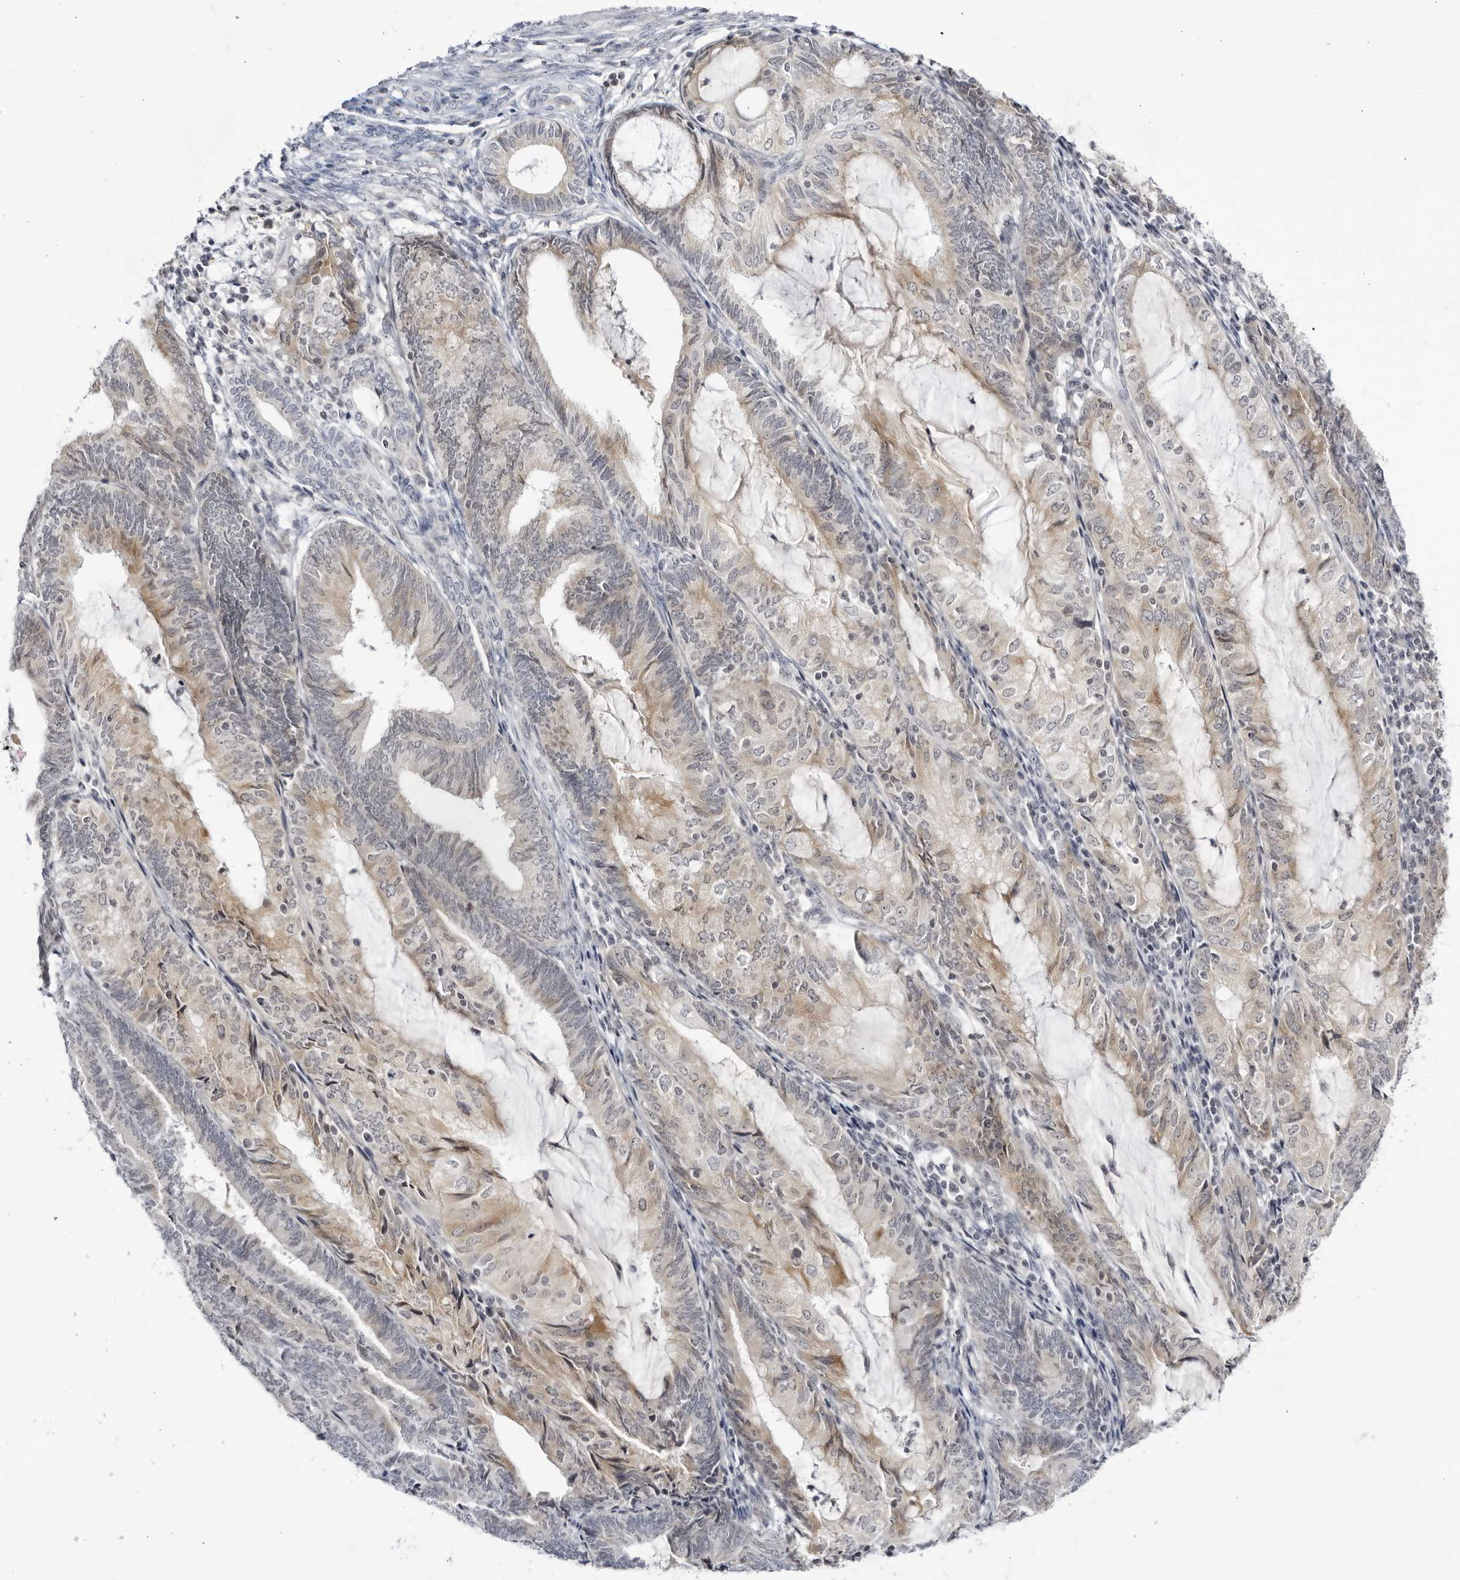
{"staining": {"intensity": "moderate", "quantity": "<25%", "location": "cytoplasmic/membranous"}, "tissue": "endometrial cancer", "cell_type": "Tumor cells", "image_type": "cancer", "snomed": [{"axis": "morphology", "description": "Adenocarcinoma, NOS"}, {"axis": "topography", "description": "Endometrium"}], "caption": "This photomicrograph exhibits immunohistochemistry staining of endometrial adenocarcinoma, with low moderate cytoplasmic/membranous positivity in approximately <25% of tumor cells.", "gene": "CNBD1", "patient": {"sex": "female", "age": 81}}